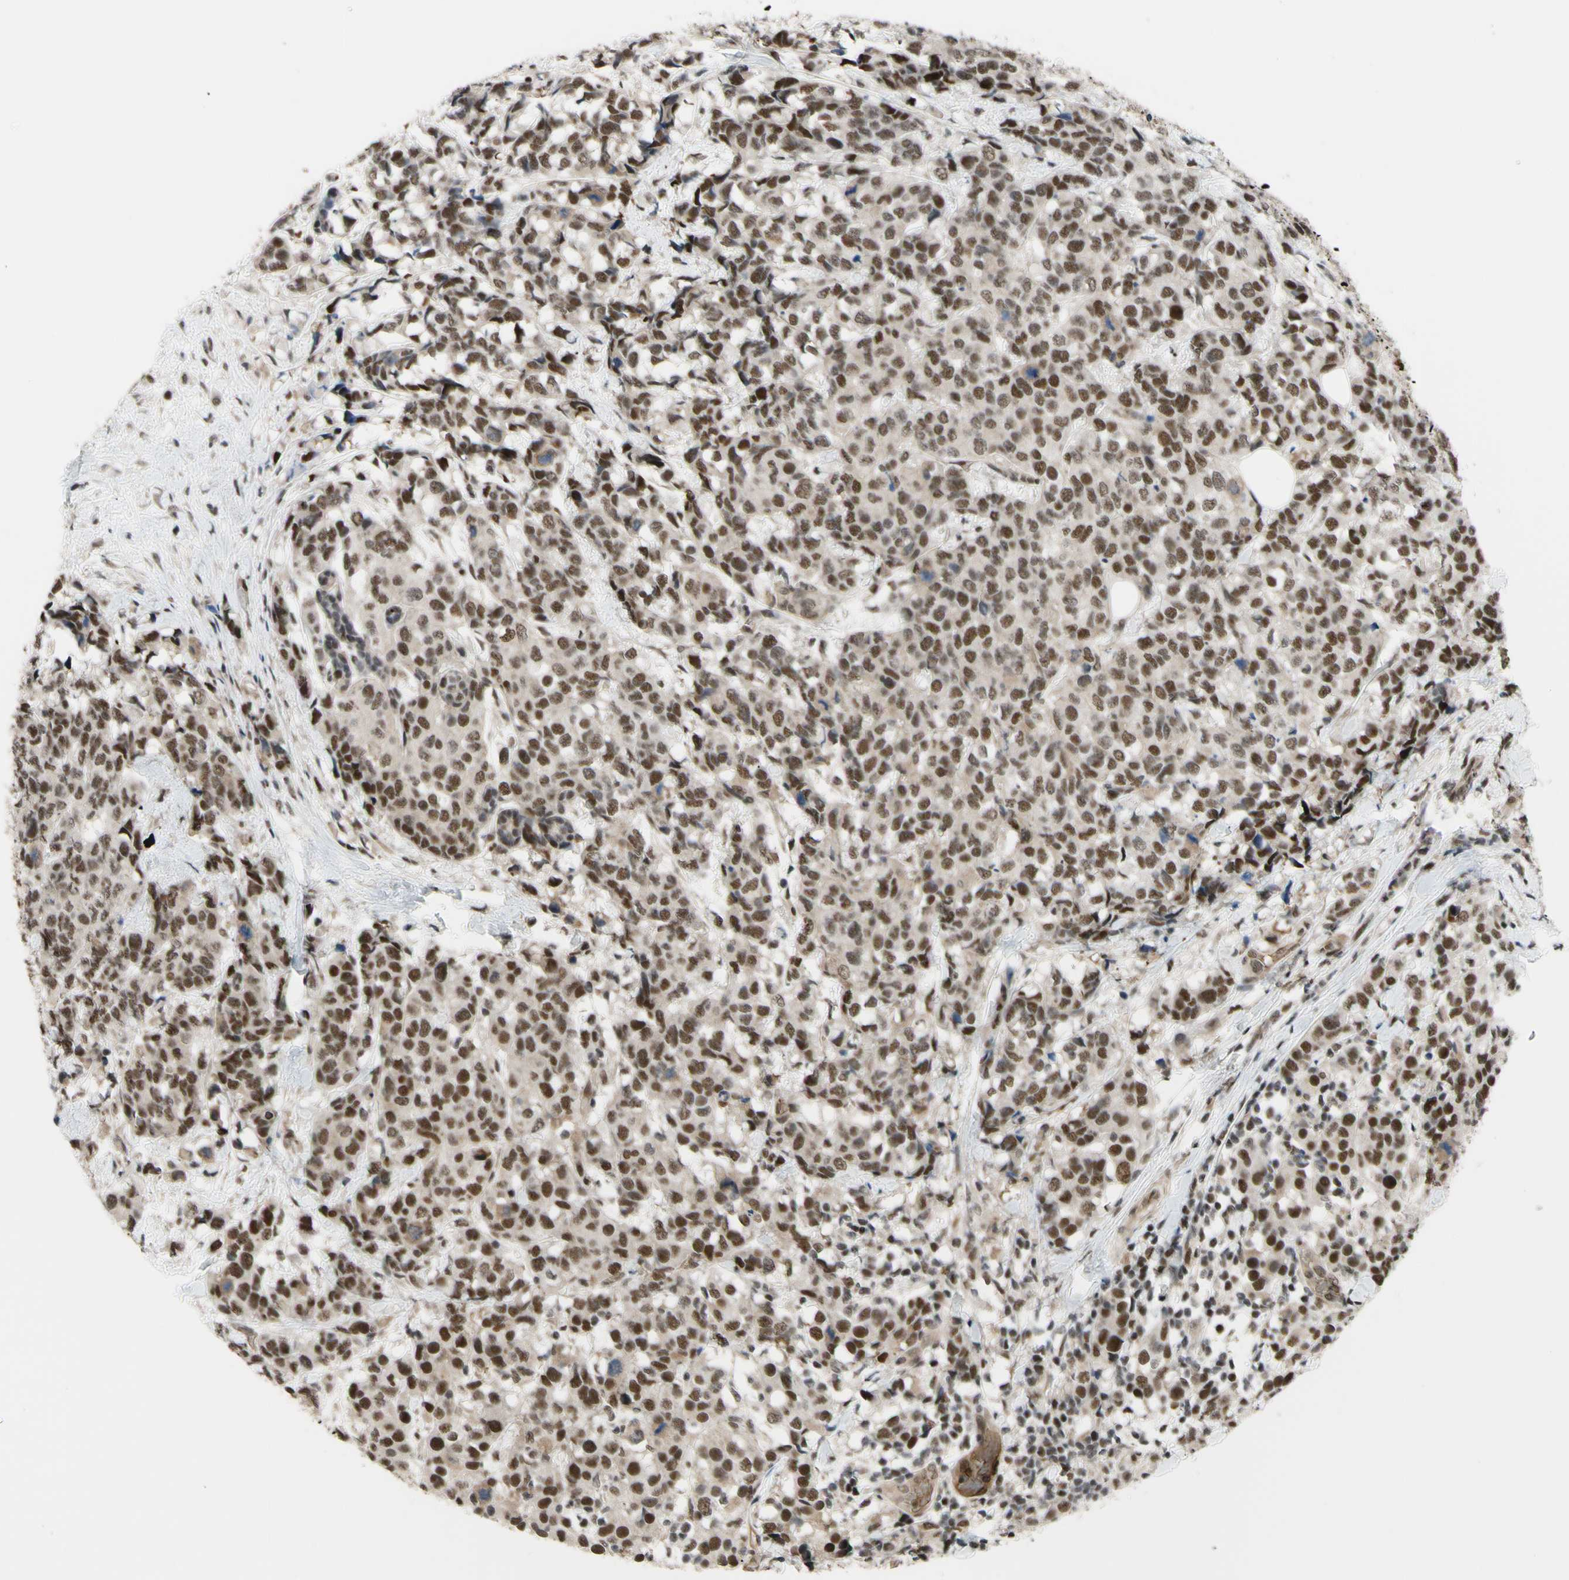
{"staining": {"intensity": "strong", "quantity": ">75%", "location": "nuclear"}, "tissue": "breast cancer", "cell_type": "Tumor cells", "image_type": "cancer", "snomed": [{"axis": "morphology", "description": "Lobular carcinoma"}, {"axis": "topography", "description": "Breast"}], "caption": "Approximately >75% of tumor cells in human breast lobular carcinoma display strong nuclear protein expression as visualized by brown immunohistochemical staining.", "gene": "THAP12", "patient": {"sex": "female", "age": 59}}